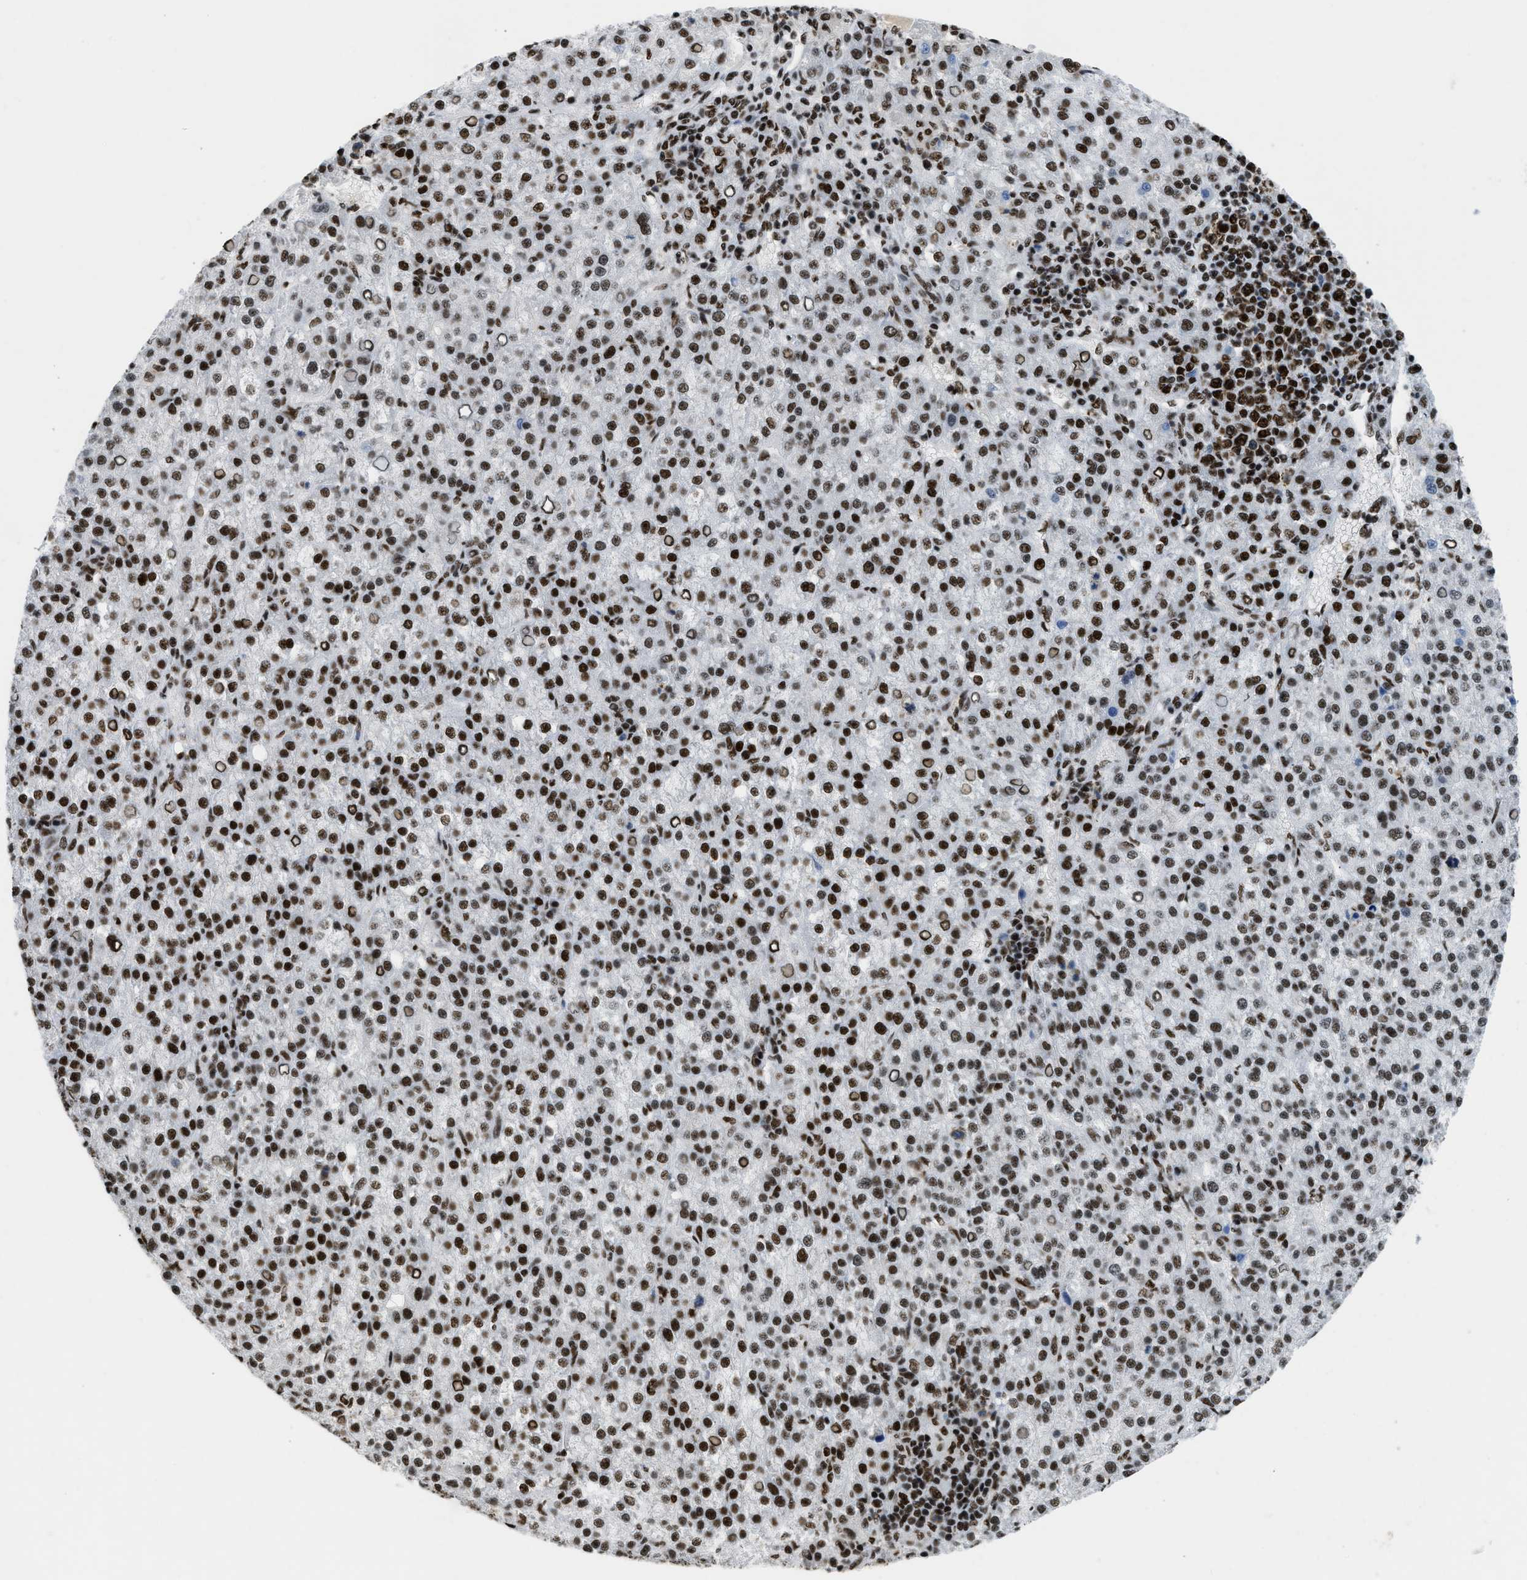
{"staining": {"intensity": "strong", "quantity": ">75%", "location": "nuclear"}, "tissue": "liver cancer", "cell_type": "Tumor cells", "image_type": "cancer", "snomed": [{"axis": "morphology", "description": "Carcinoma, Hepatocellular, NOS"}, {"axis": "topography", "description": "Liver"}], "caption": "This micrograph exhibits IHC staining of human liver cancer (hepatocellular carcinoma), with high strong nuclear positivity in about >75% of tumor cells.", "gene": "SCAF4", "patient": {"sex": "female", "age": 58}}